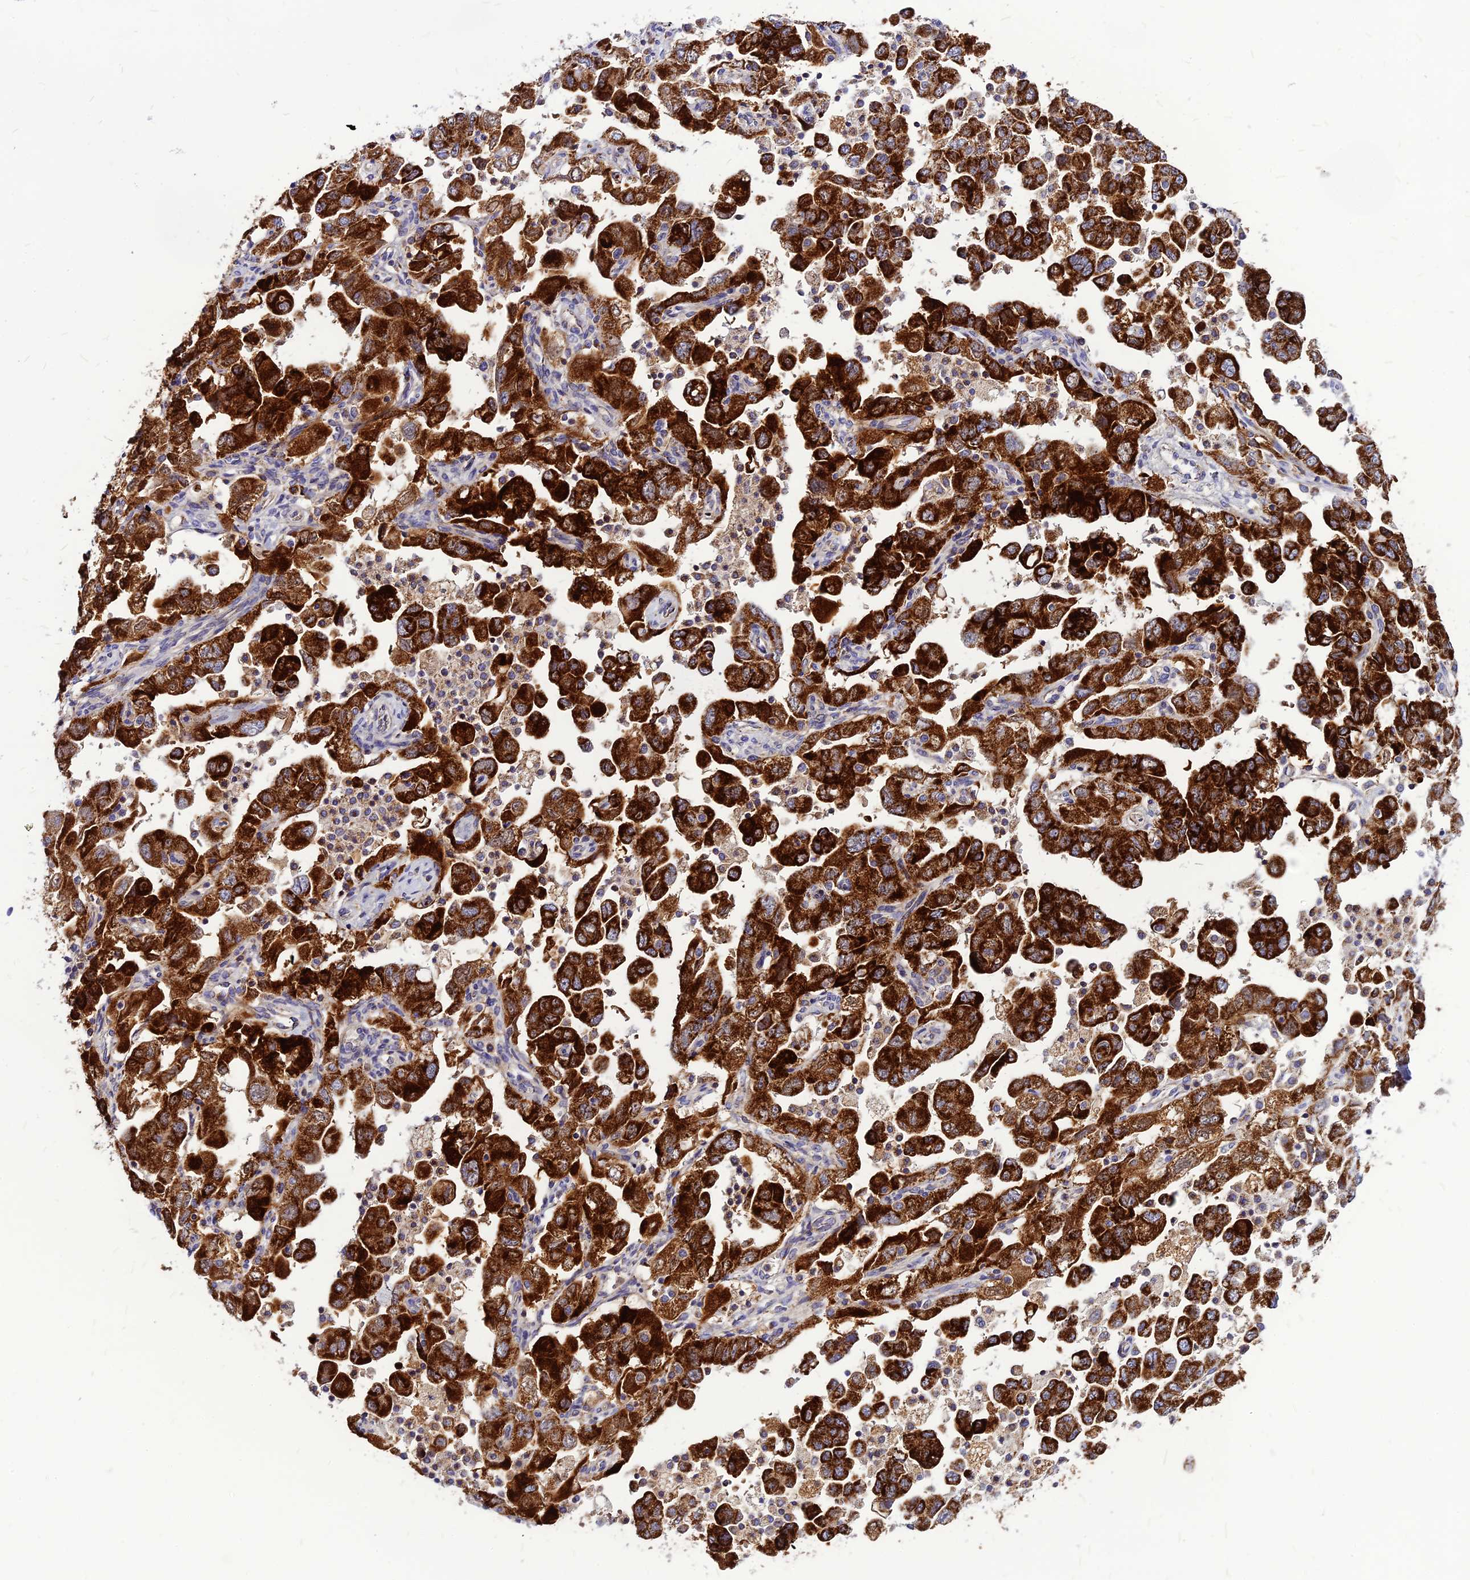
{"staining": {"intensity": "strong", "quantity": ">75%", "location": "cytoplasmic/membranous"}, "tissue": "ovarian cancer", "cell_type": "Tumor cells", "image_type": "cancer", "snomed": [{"axis": "morphology", "description": "Carcinoma, NOS"}, {"axis": "morphology", "description": "Cystadenocarcinoma, serous, NOS"}, {"axis": "topography", "description": "Ovary"}], "caption": "There is high levels of strong cytoplasmic/membranous staining in tumor cells of ovarian cancer (carcinoma), as demonstrated by immunohistochemical staining (brown color).", "gene": "ECI1", "patient": {"sex": "female", "age": 69}}